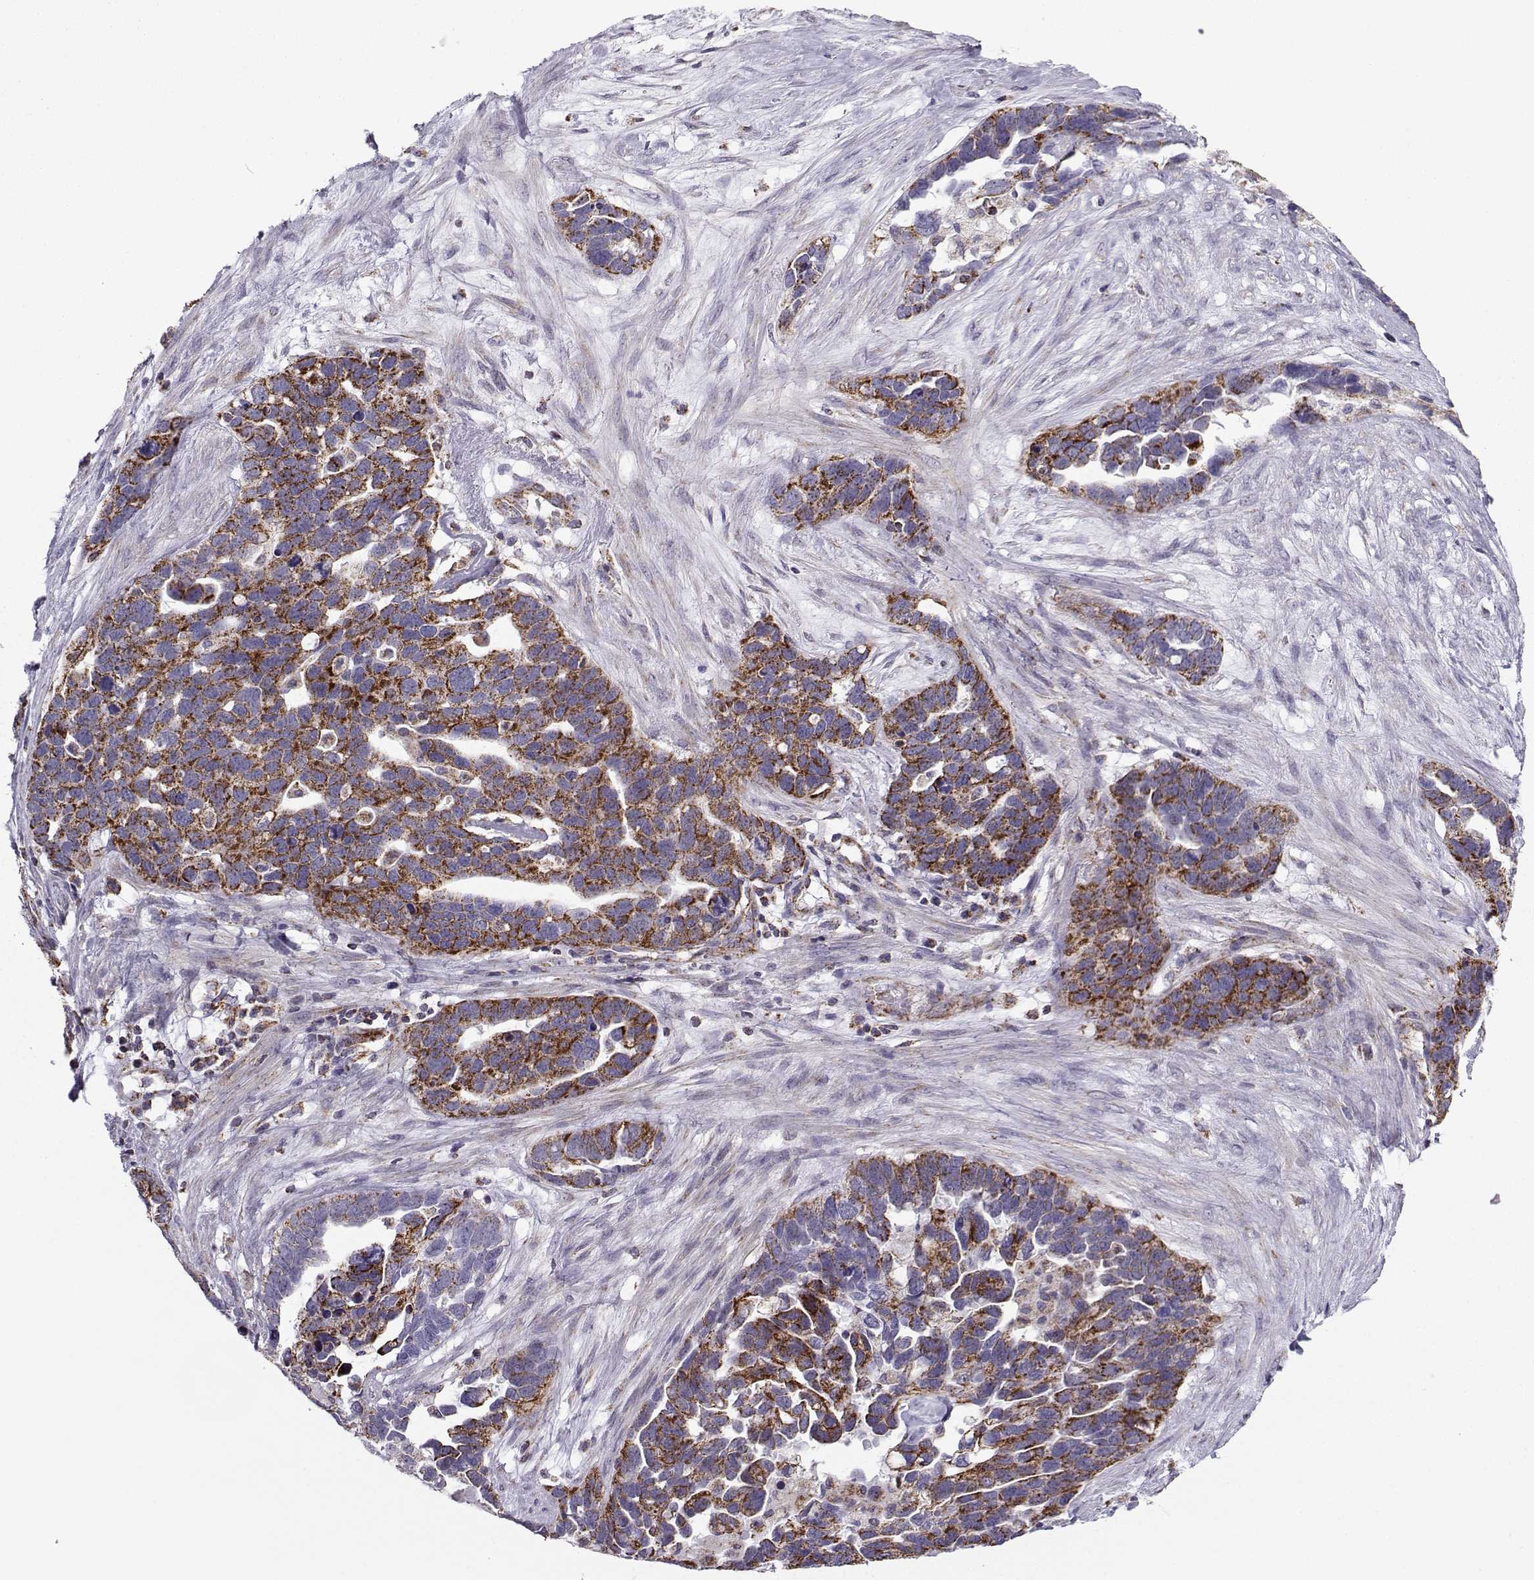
{"staining": {"intensity": "strong", "quantity": ">75%", "location": "cytoplasmic/membranous"}, "tissue": "ovarian cancer", "cell_type": "Tumor cells", "image_type": "cancer", "snomed": [{"axis": "morphology", "description": "Cystadenocarcinoma, serous, NOS"}, {"axis": "topography", "description": "Ovary"}], "caption": "The image reveals a brown stain indicating the presence of a protein in the cytoplasmic/membranous of tumor cells in ovarian cancer (serous cystadenocarcinoma).", "gene": "NECAB3", "patient": {"sex": "female", "age": 54}}